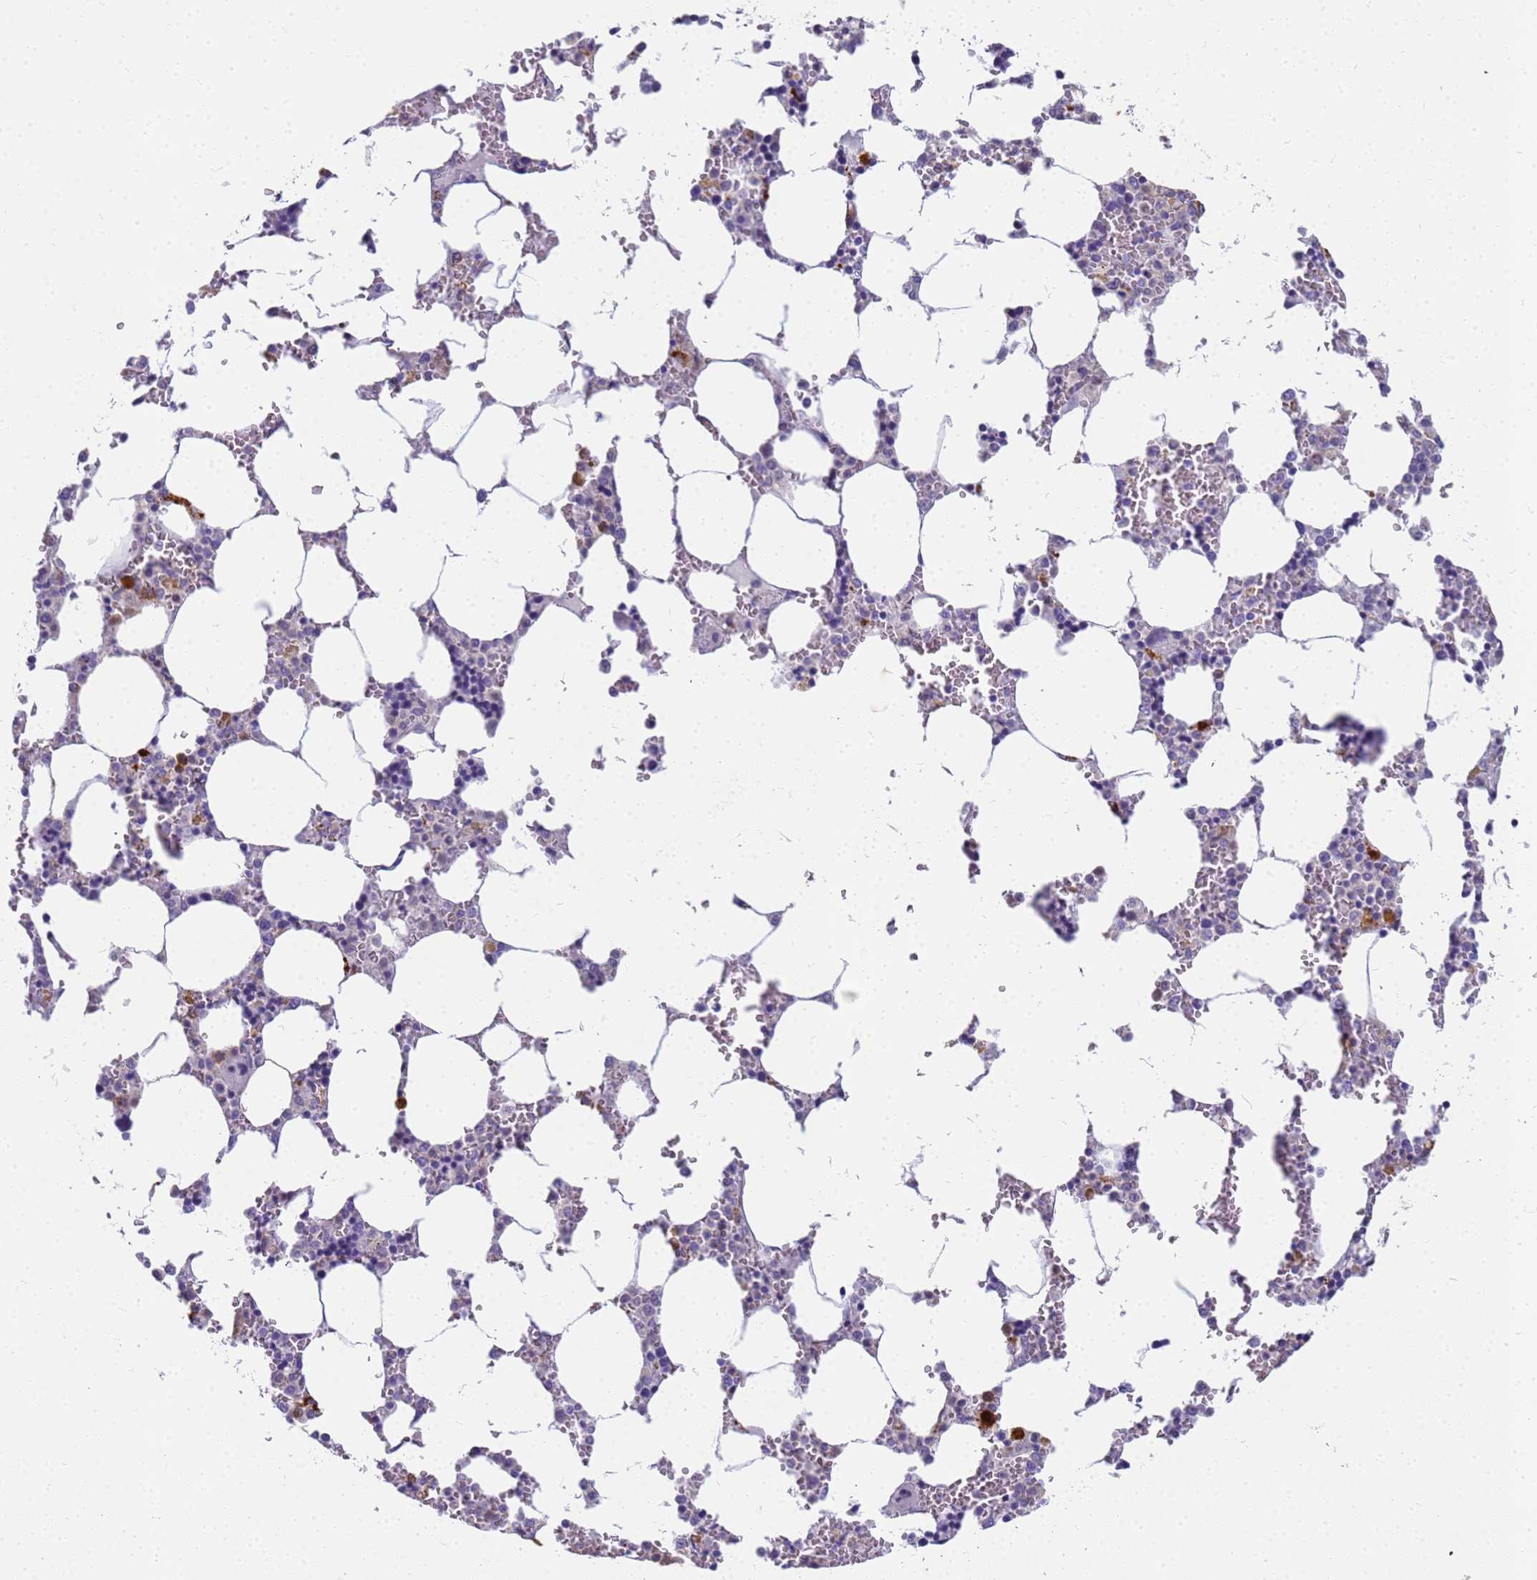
{"staining": {"intensity": "strong", "quantity": "<25%", "location": "cytoplasmic/membranous"}, "tissue": "bone marrow", "cell_type": "Hematopoietic cells", "image_type": "normal", "snomed": [{"axis": "morphology", "description": "Normal tissue, NOS"}, {"axis": "topography", "description": "Bone marrow"}], "caption": "This image exhibits normal bone marrow stained with immunohistochemistry to label a protein in brown. The cytoplasmic/membranous of hematopoietic cells show strong positivity for the protein. Nuclei are counter-stained blue.", "gene": "RNASE2", "patient": {"sex": "male", "age": 64}}